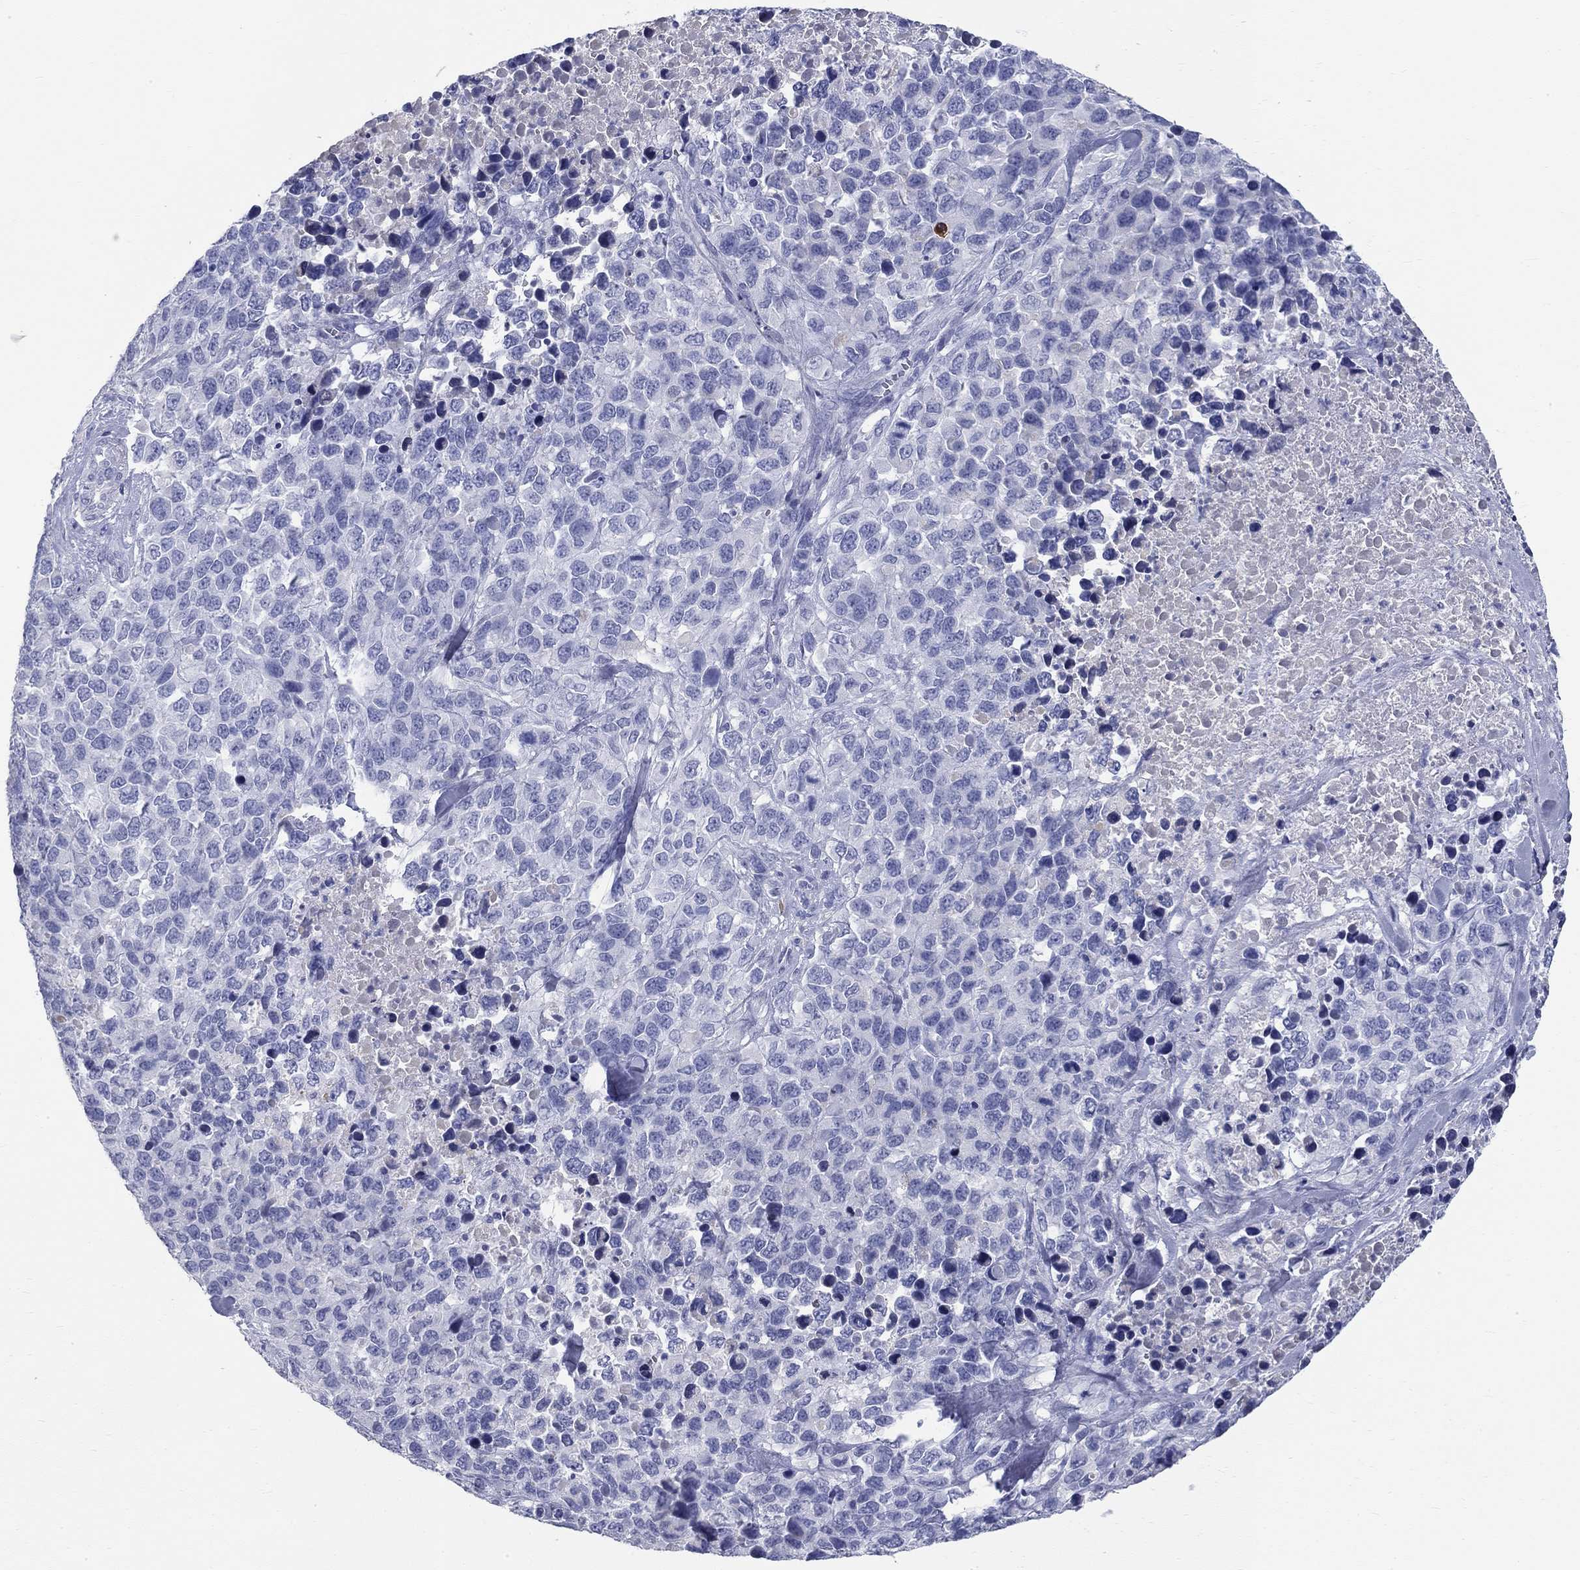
{"staining": {"intensity": "negative", "quantity": "none", "location": "none"}, "tissue": "melanoma", "cell_type": "Tumor cells", "image_type": "cancer", "snomed": [{"axis": "morphology", "description": "Malignant melanoma, Metastatic site"}, {"axis": "topography", "description": "Skin"}], "caption": "IHC of human malignant melanoma (metastatic site) displays no staining in tumor cells.", "gene": "PHOX2B", "patient": {"sex": "male", "age": 84}}